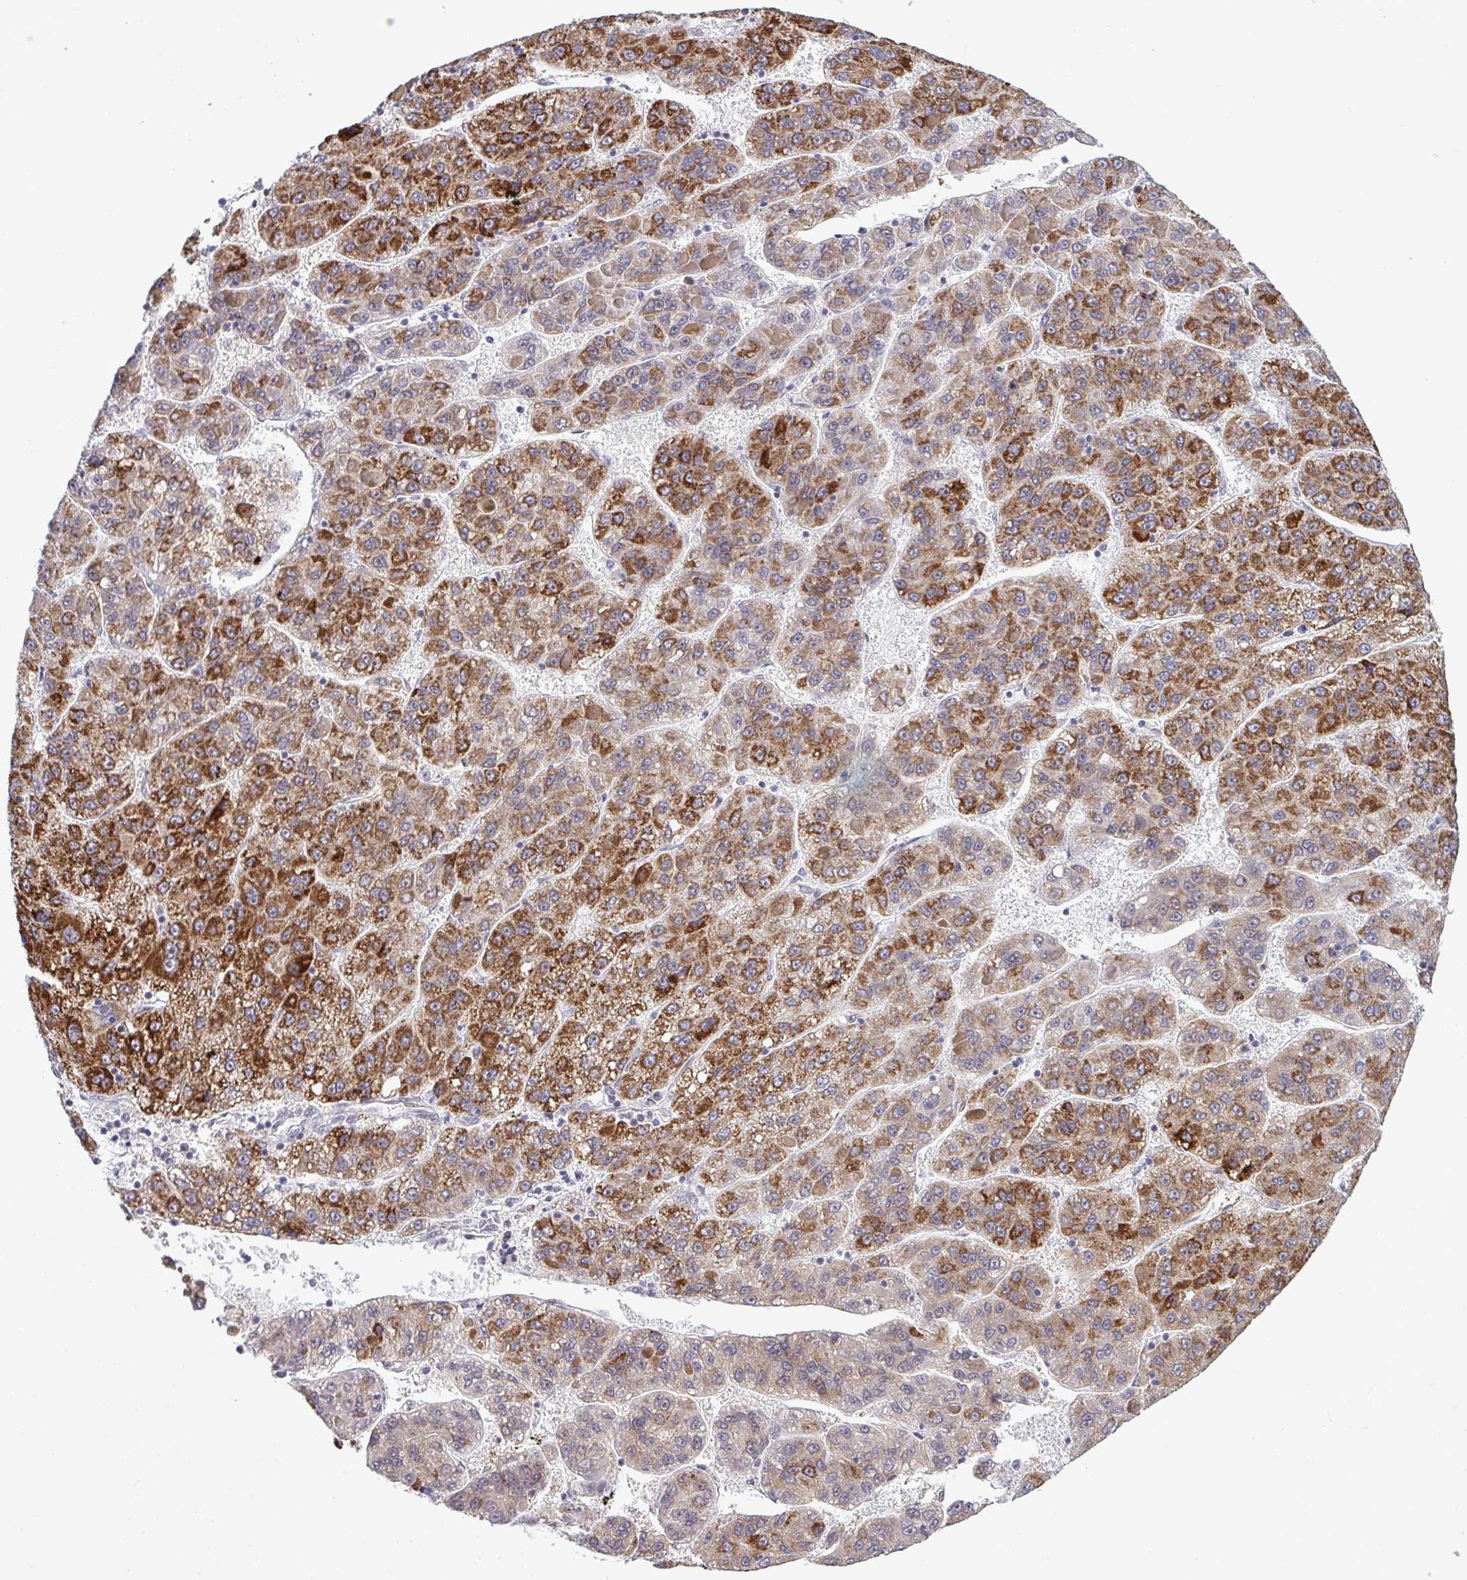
{"staining": {"intensity": "strong", "quantity": "25%-75%", "location": "cytoplasmic/membranous"}, "tissue": "liver cancer", "cell_type": "Tumor cells", "image_type": "cancer", "snomed": [{"axis": "morphology", "description": "Carcinoma, Hepatocellular, NOS"}, {"axis": "topography", "description": "Liver"}], "caption": "A brown stain highlights strong cytoplasmic/membranous expression of a protein in human liver hepatocellular carcinoma tumor cells. Nuclei are stained in blue.", "gene": "RFC4", "patient": {"sex": "female", "age": 82}}